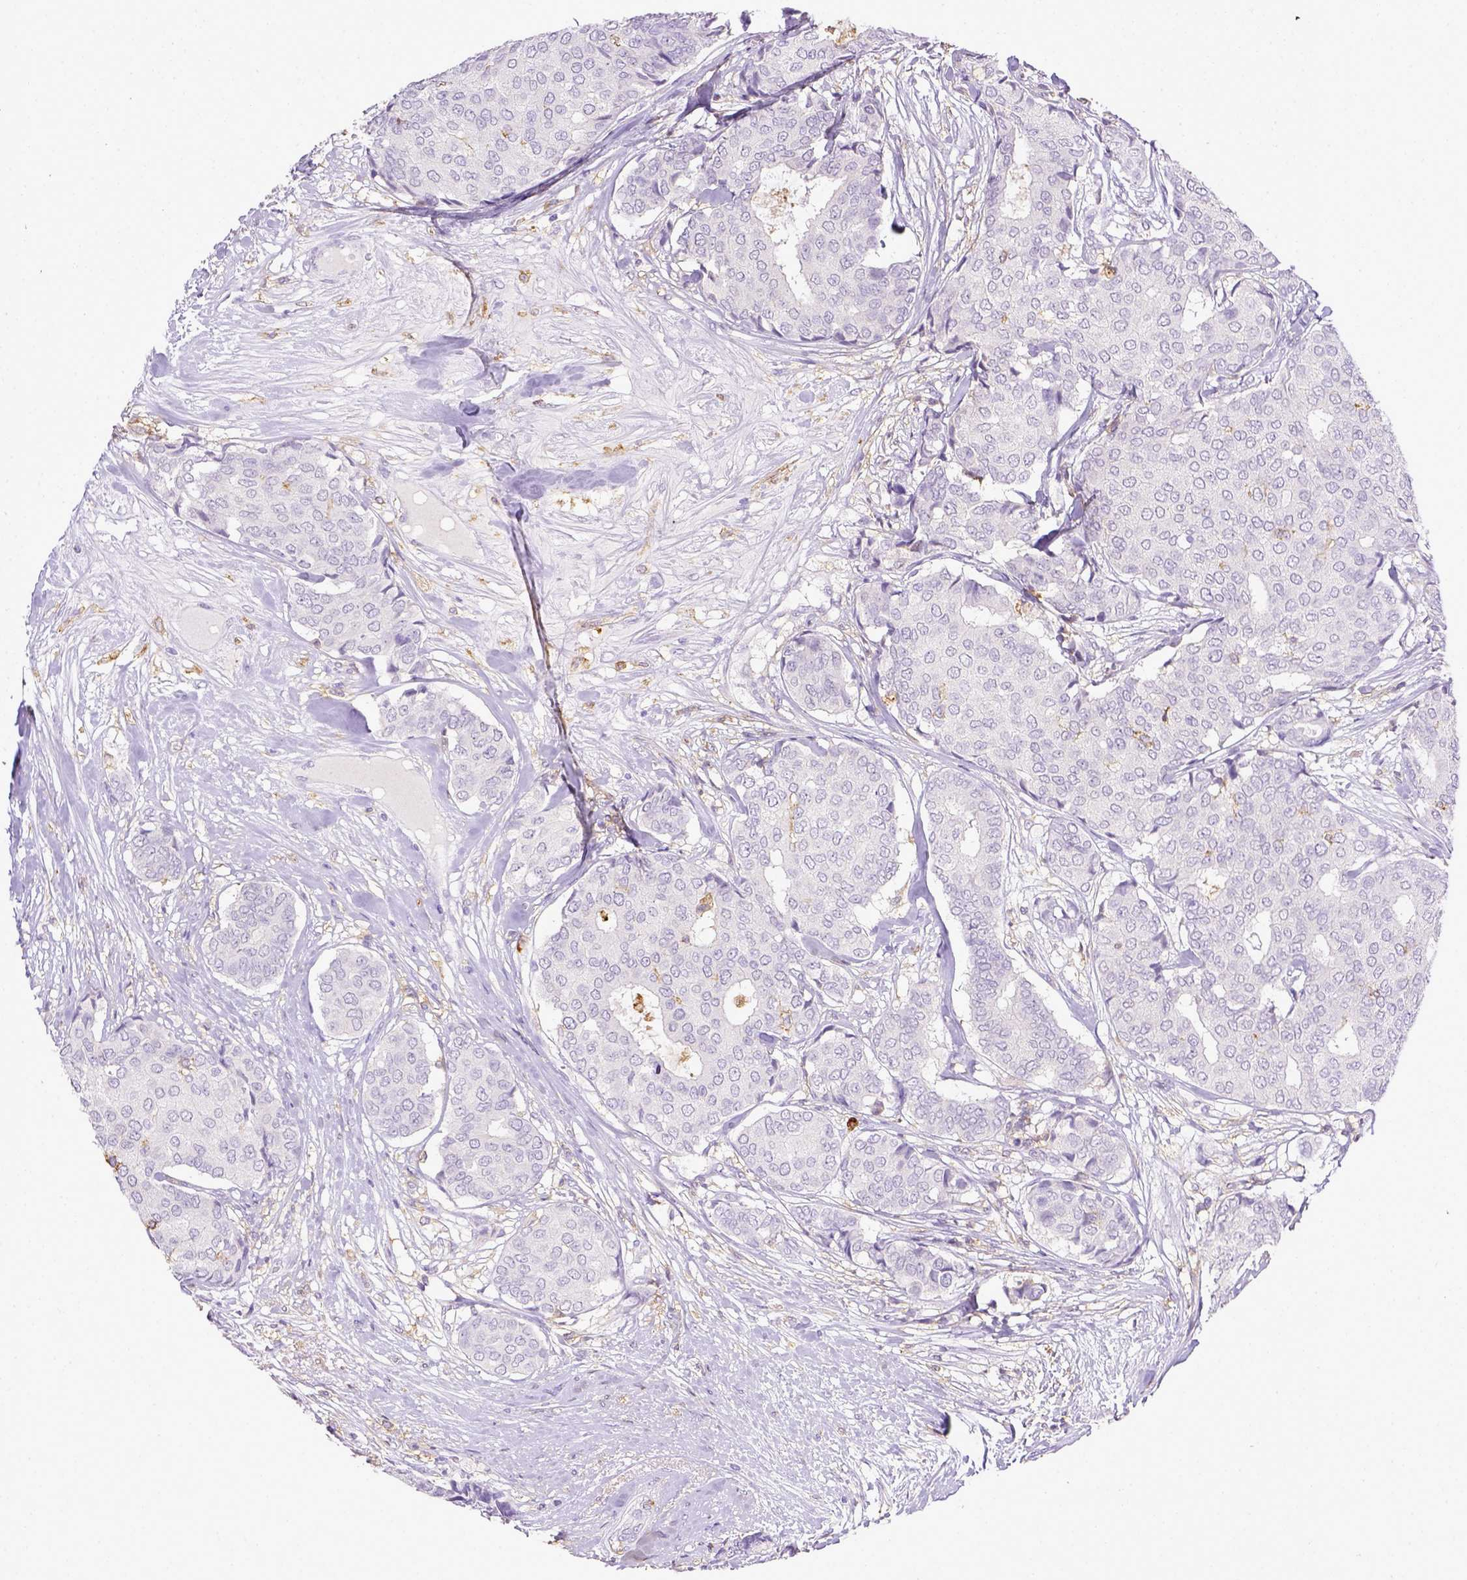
{"staining": {"intensity": "negative", "quantity": "none", "location": "none"}, "tissue": "breast cancer", "cell_type": "Tumor cells", "image_type": "cancer", "snomed": [{"axis": "morphology", "description": "Duct carcinoma"}, {"axis": "topography", "description": "Breast"}], "caption": "Immunohistochemistry of human intraductal carcinoma (breast) exhibits no positivity in tumor cells.", "gene": "ITGAM", "patient": {"sex": "female", "age": 75}}